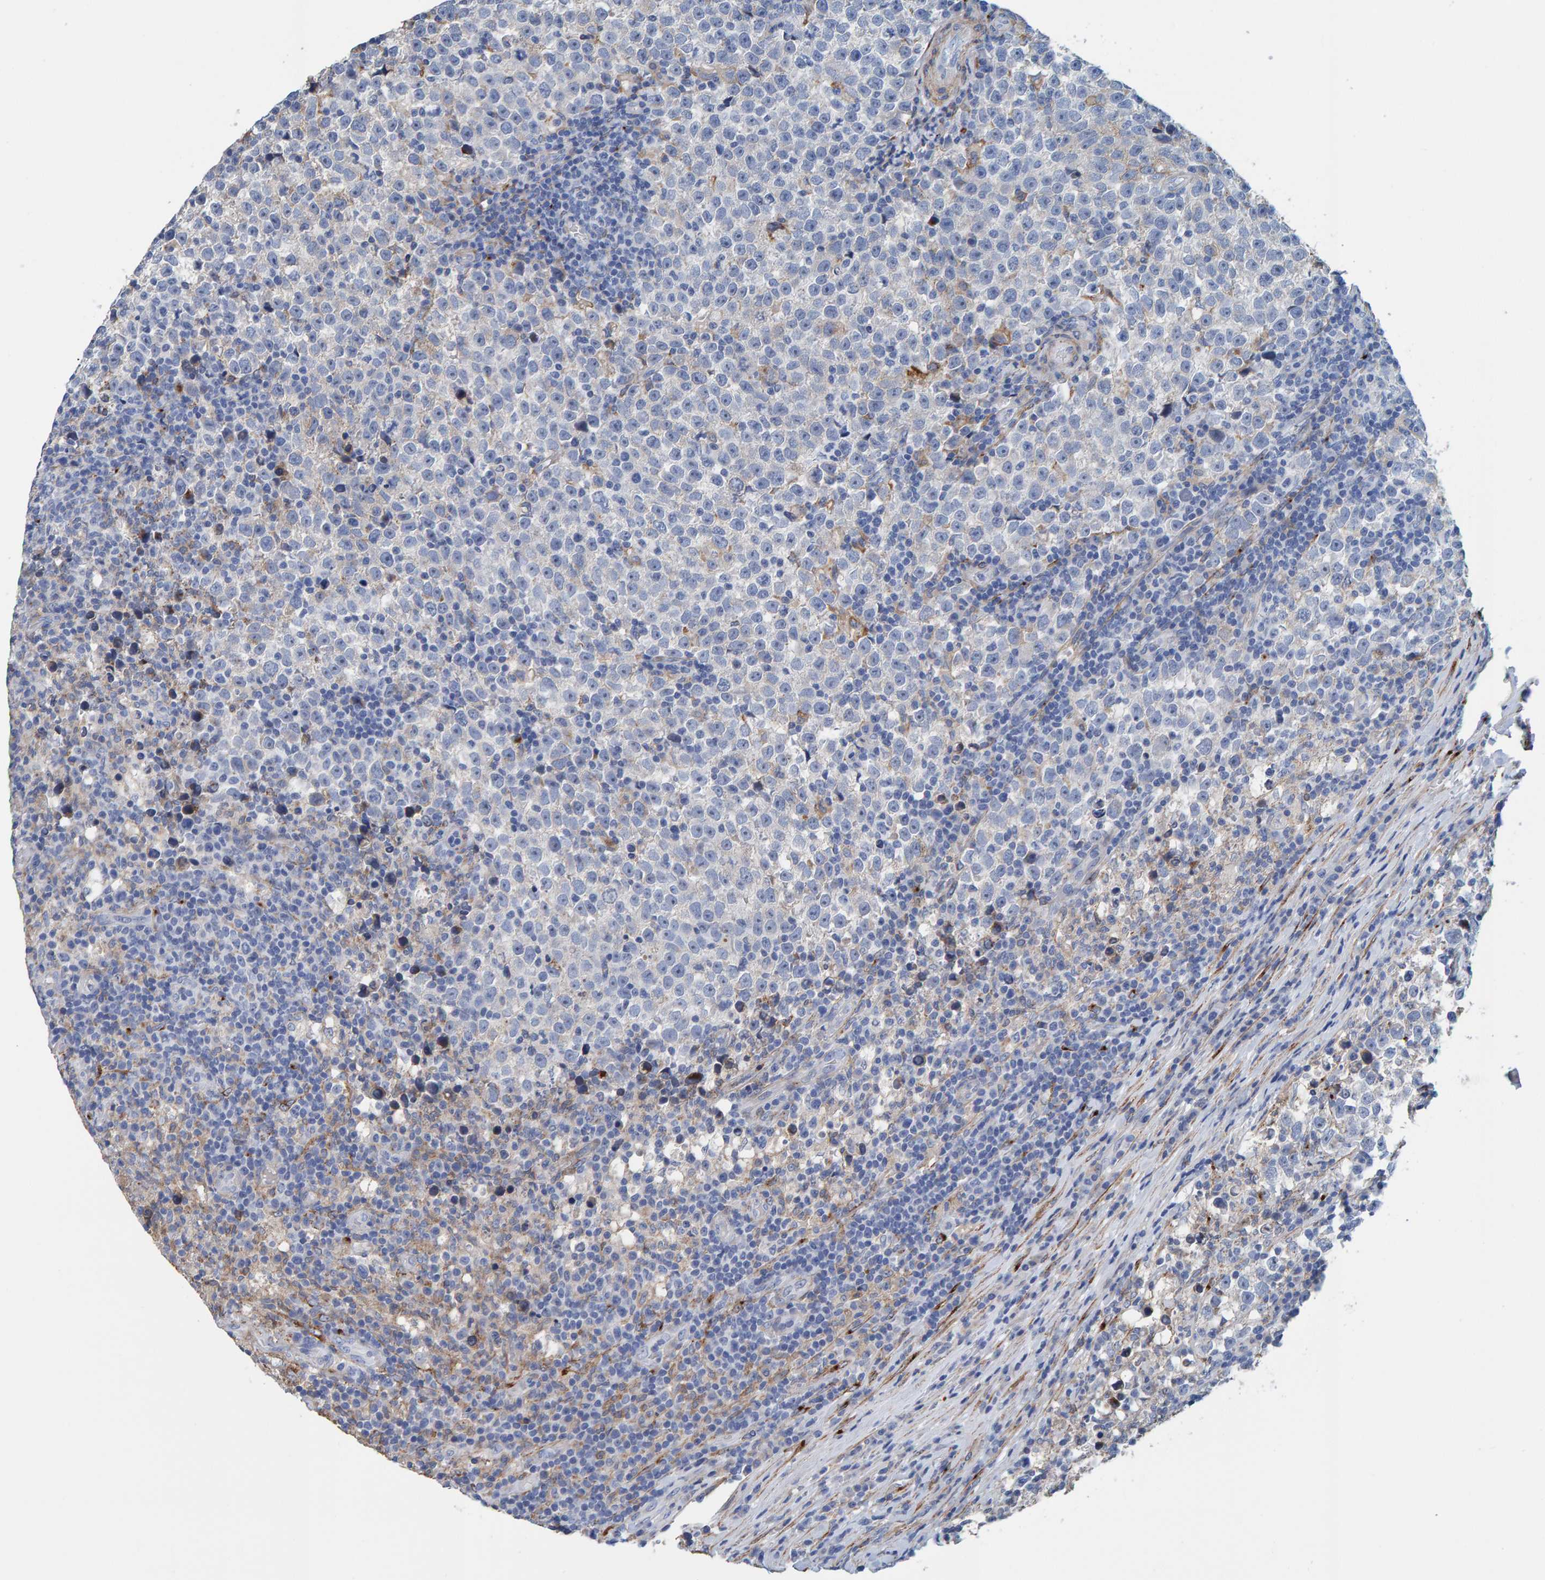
{"staining": {"intensity": "negative", "quantity": "none", "location": "none"}, "tissue": "testis cancer", "cell_type": "Tumor cells", "image_type": "cancer", "snomed": [{"axis": "morphology", "description": "Normal tissue, NOS"}, {"axis": "morphology", "description": "Seminoma, NOS"}, {"axis": "topography", "description": "Testis"}], "caption": "The immunohistochemistry (IHC) histopathology image has no significant expression in tumor cells of seminoma (testis) tissue.", "gene": "LRP1", "patient": {"sex": "male", "age": 43}}